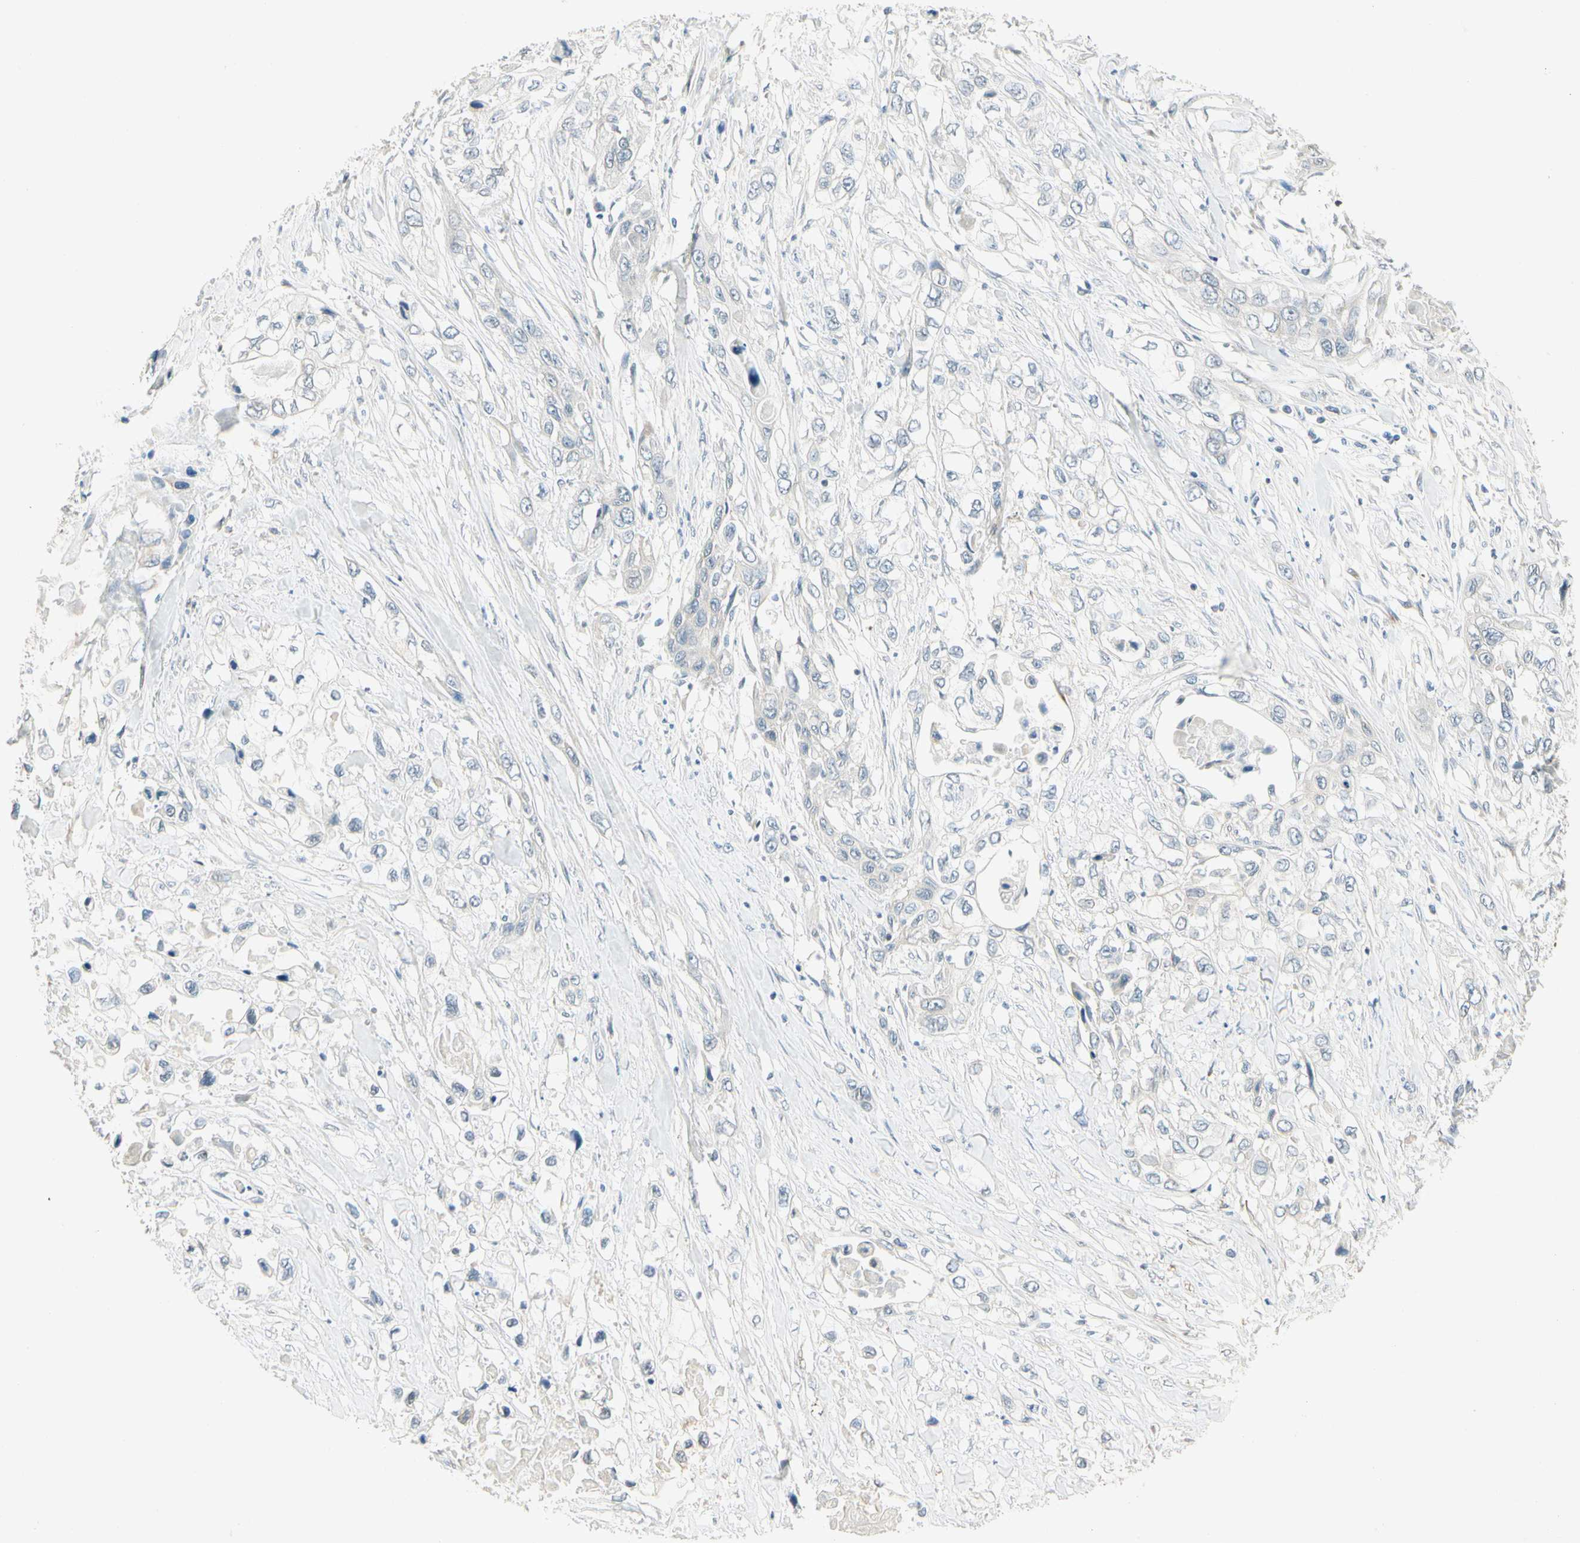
{"staining": {"intensity": "negative", "quantity": "none", "location": "none"}, "tissue": "pancreatic cancer", "cell_type": "Tumor cells", "image_type": "cancer", "snomed": [{"axis": "morphology", "description": "Adenocarcinoma, NOS"}, {"axis": "topography", "description": "Pancreas"}], "caption": "This is an immunohistochemistry histopathology image of pancreatic cancer (adenocarcinoma). There is no positivity in tumor cells.", "gene": "PCDHB15", "patient": {"sex": "female", "age": 70}}